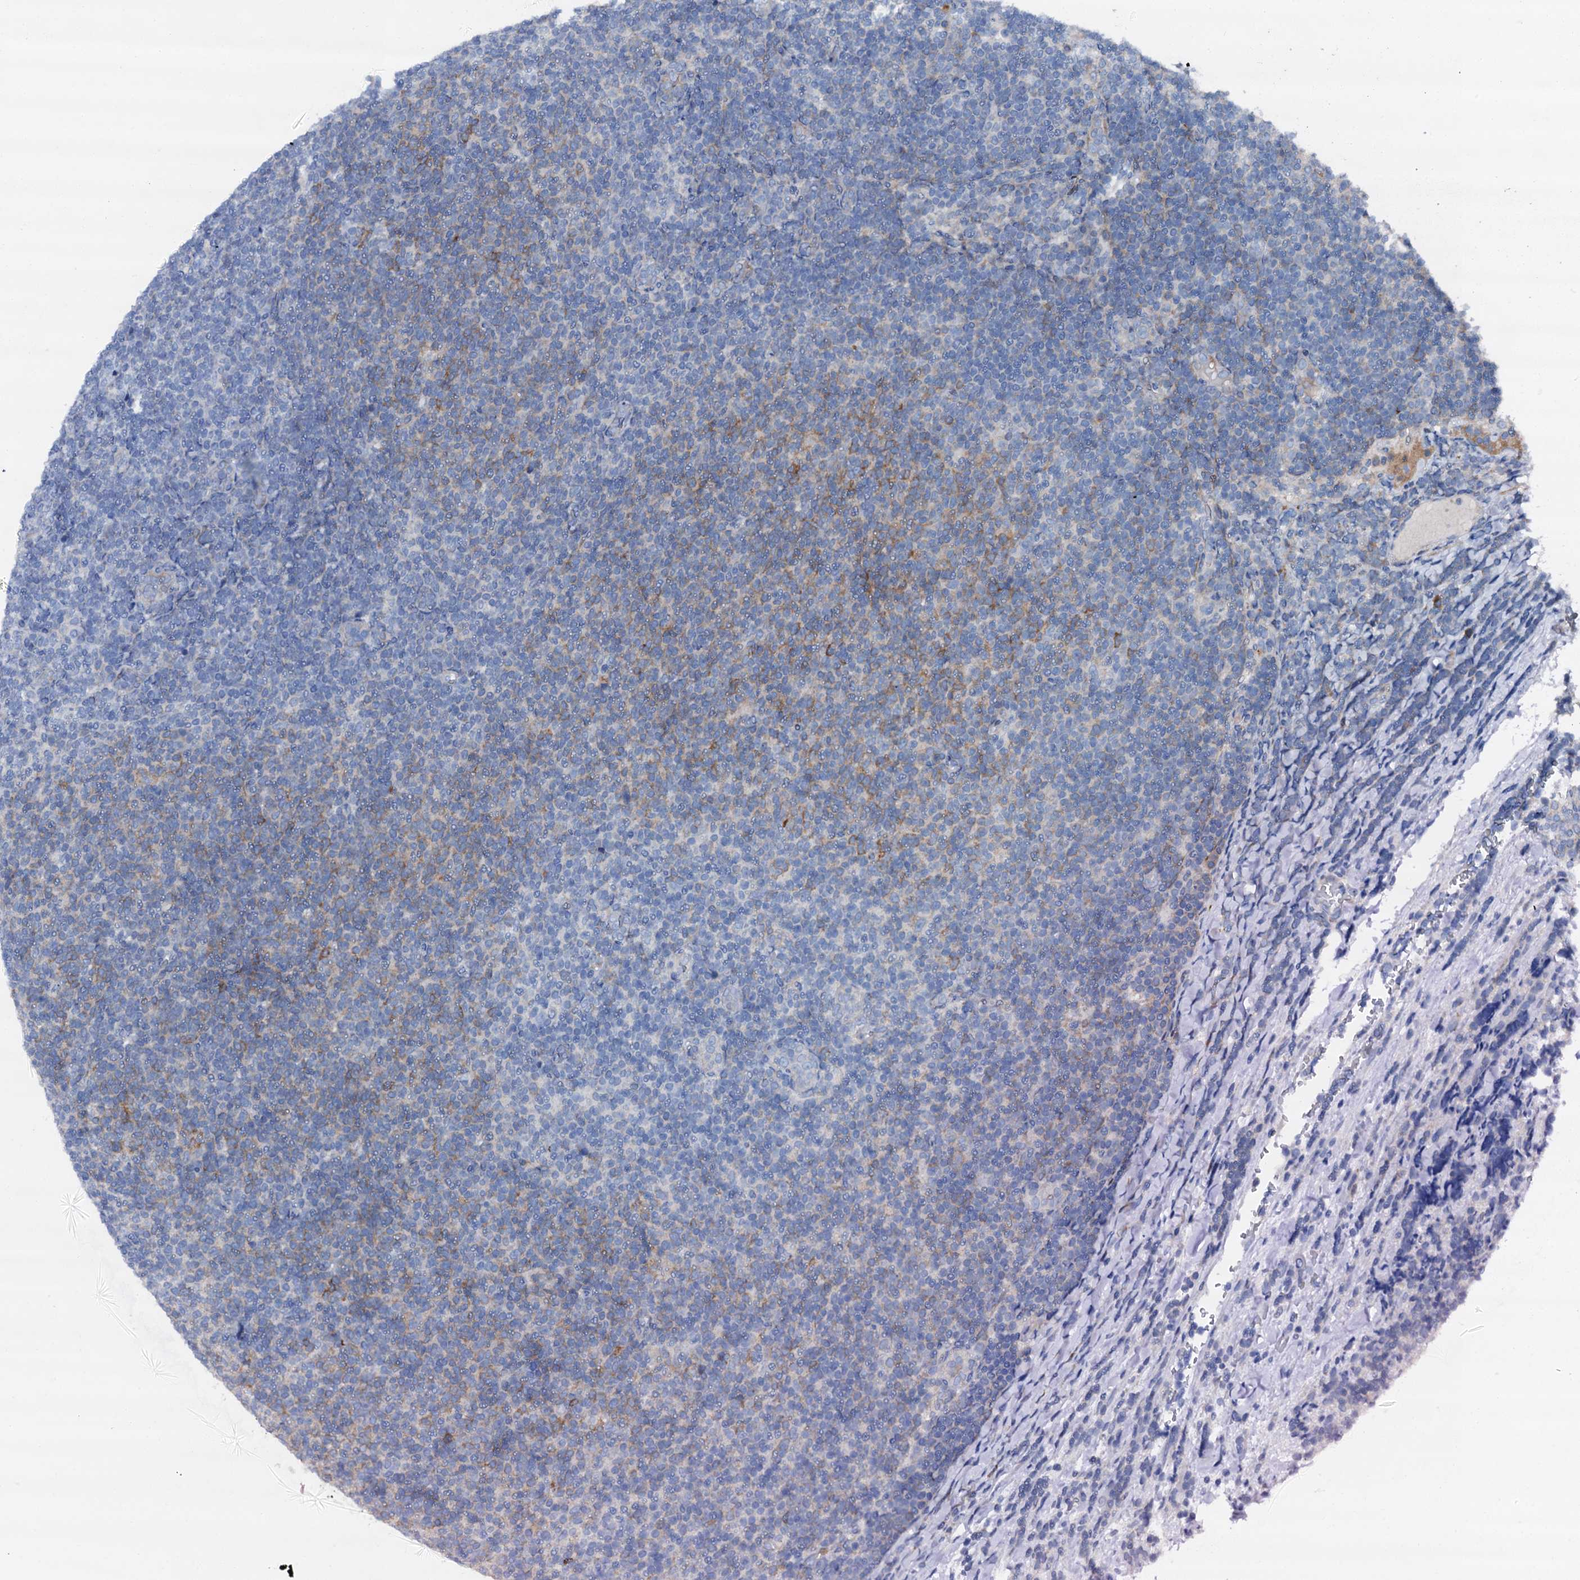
{"staining": {"intensity": "moderate", "quantity": "<25%", "location": "cytoplasmic/membranous"}, "tissue": "lymphoma", "cell_type": "Tumor cells", "image_type": "cancer", "snomed": [{"axis": "morphology", "description": "Malignant lymphoma, non-Hodgkin's type, Low grade"}, {"axis": "topography", "description": "Lymph node"}], "caption": "Malignant lymphoma, non-Hodgkin's type (low-grade) was stained to show a protein in brown. There is low levels of moderate cytoplasmic/membranous staining in about <25% of tumor cells.", "gene": "GFOD2", "patient": {"sex": "male", "age": 66}}